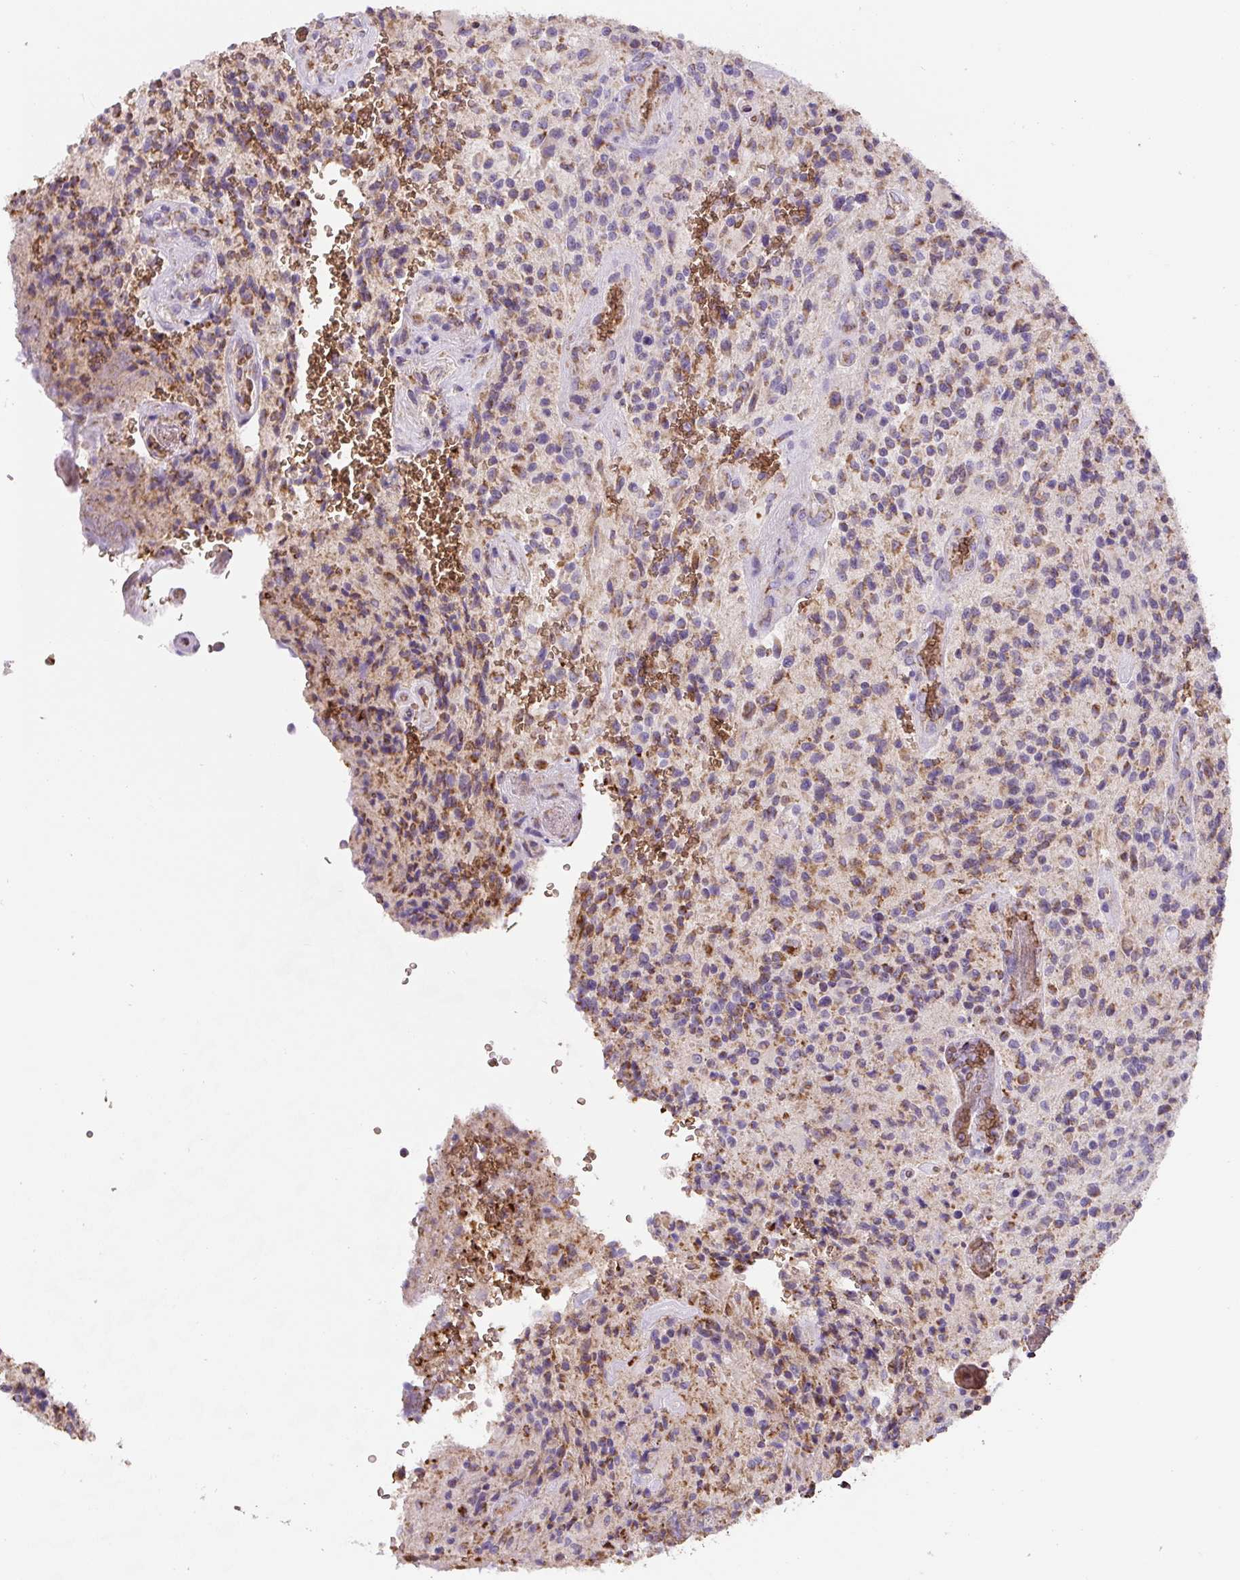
{"staining": {"intensity": "moderate", "quantity": "<25%", "location": "cytoplasmic/membranous"}, "tissue": "glioma", "cell_type": "Tumor cells", "image_type": "cancer", "snomed": [{"axis": "morphology", "description": "Normal tissue, NOS"}, {"axis": "morphology", "description": "Glioma, malignant, High grade"}, {"axis": "topography", "description": "Cerebral cortex"}], "caption": "The micrograph reveals immunohistochemical staining of malignant high-grade glioma. There is moderate cytoplasmic/membranous staining is appreciated in about <25% of tumor cells. (Stains: DAB (3,3'-diaminobenzidine) in brown, nuclei in blue, Microscopy: brightfield microscopy at high magnification).", "gene": "MT-CO2", "patient": {"sex": "male", "age": 56}}